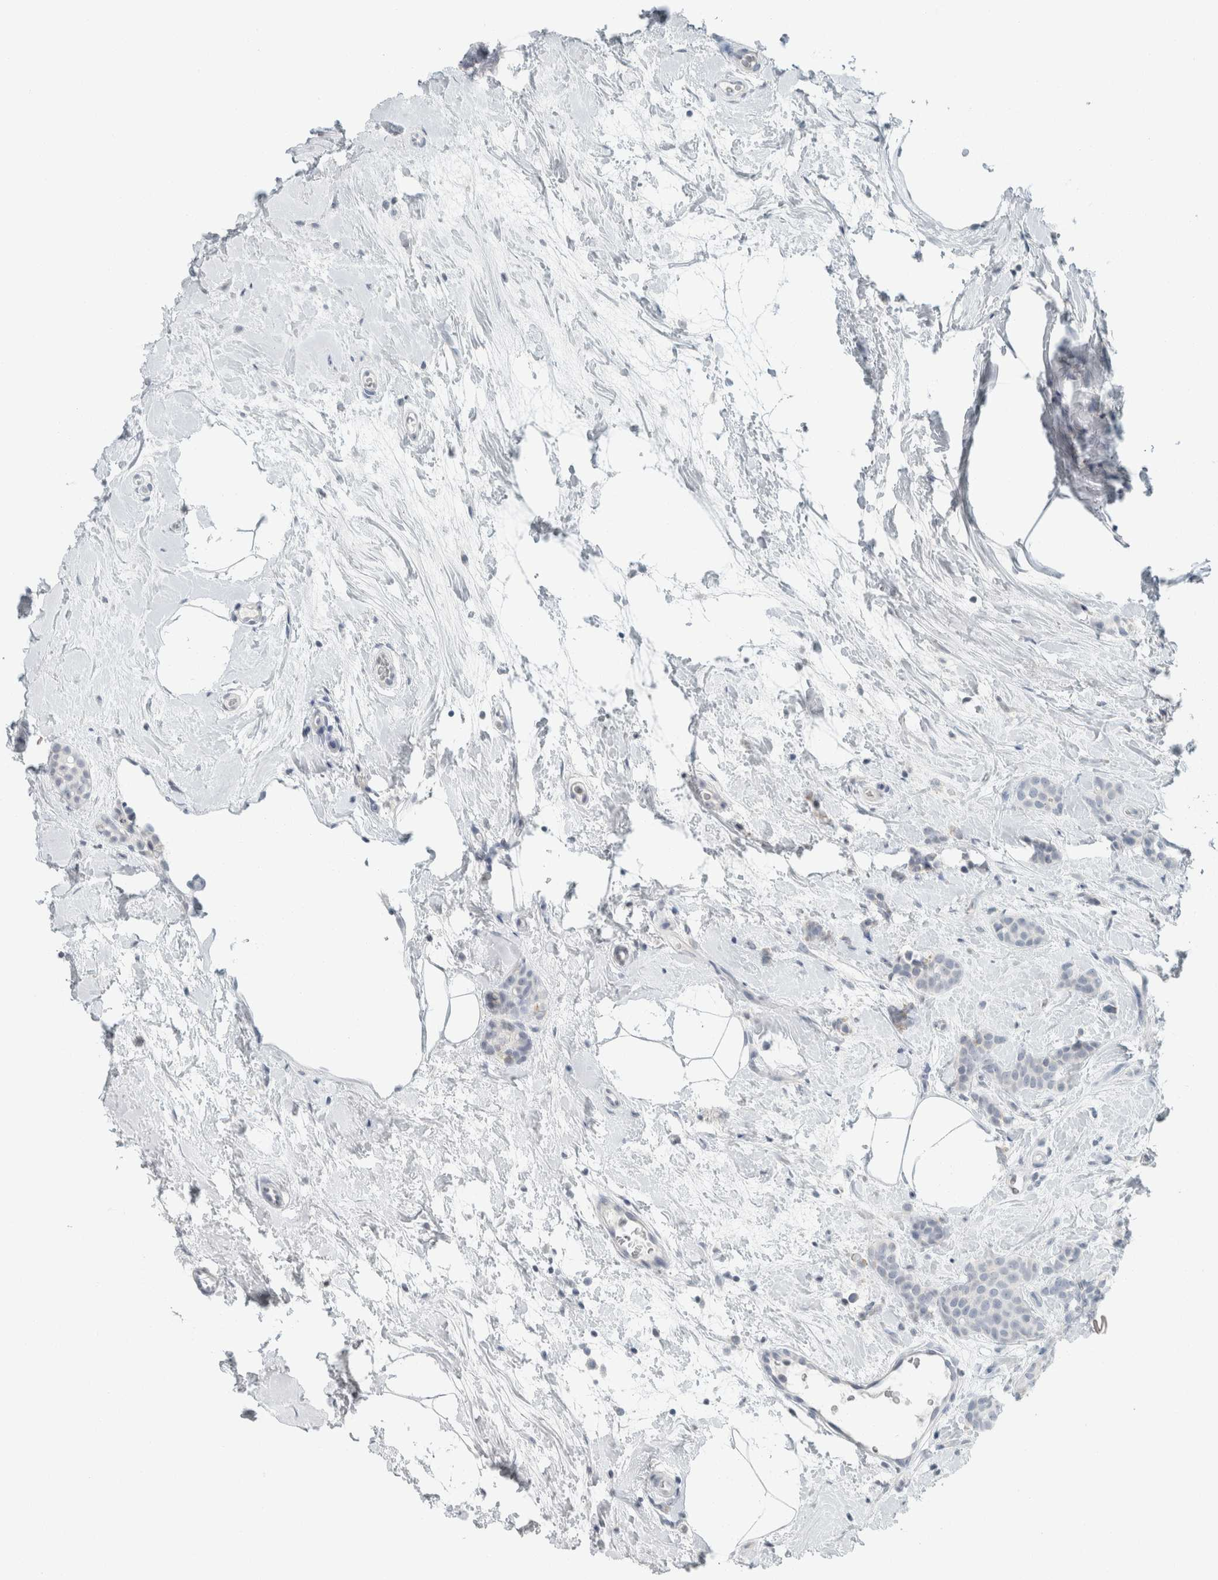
{"staining": {"intensity": "negative", "quantity": "none", "location": "none"}, "tissue": "breast cancer", "cell_type": "Tumor cells", "image_type": "cancer", "snomed": [{"axis": "morphology", "description": "Lobular carcinoma, in situ"}, {"axis": "morphology", "description": "Lobular carcinoma"}, {"axis": "topography", "description": "Breast"}], "caption": "Immunohistochemistry (IHC) image of neoplastic tissue: breast cancer stained with DAB (3,3'-diaminobenzidine) reveals no significant protein staining in tumor cells.", "gene": "TRIT1", "patient": {"sex": "female", "age": 41}}